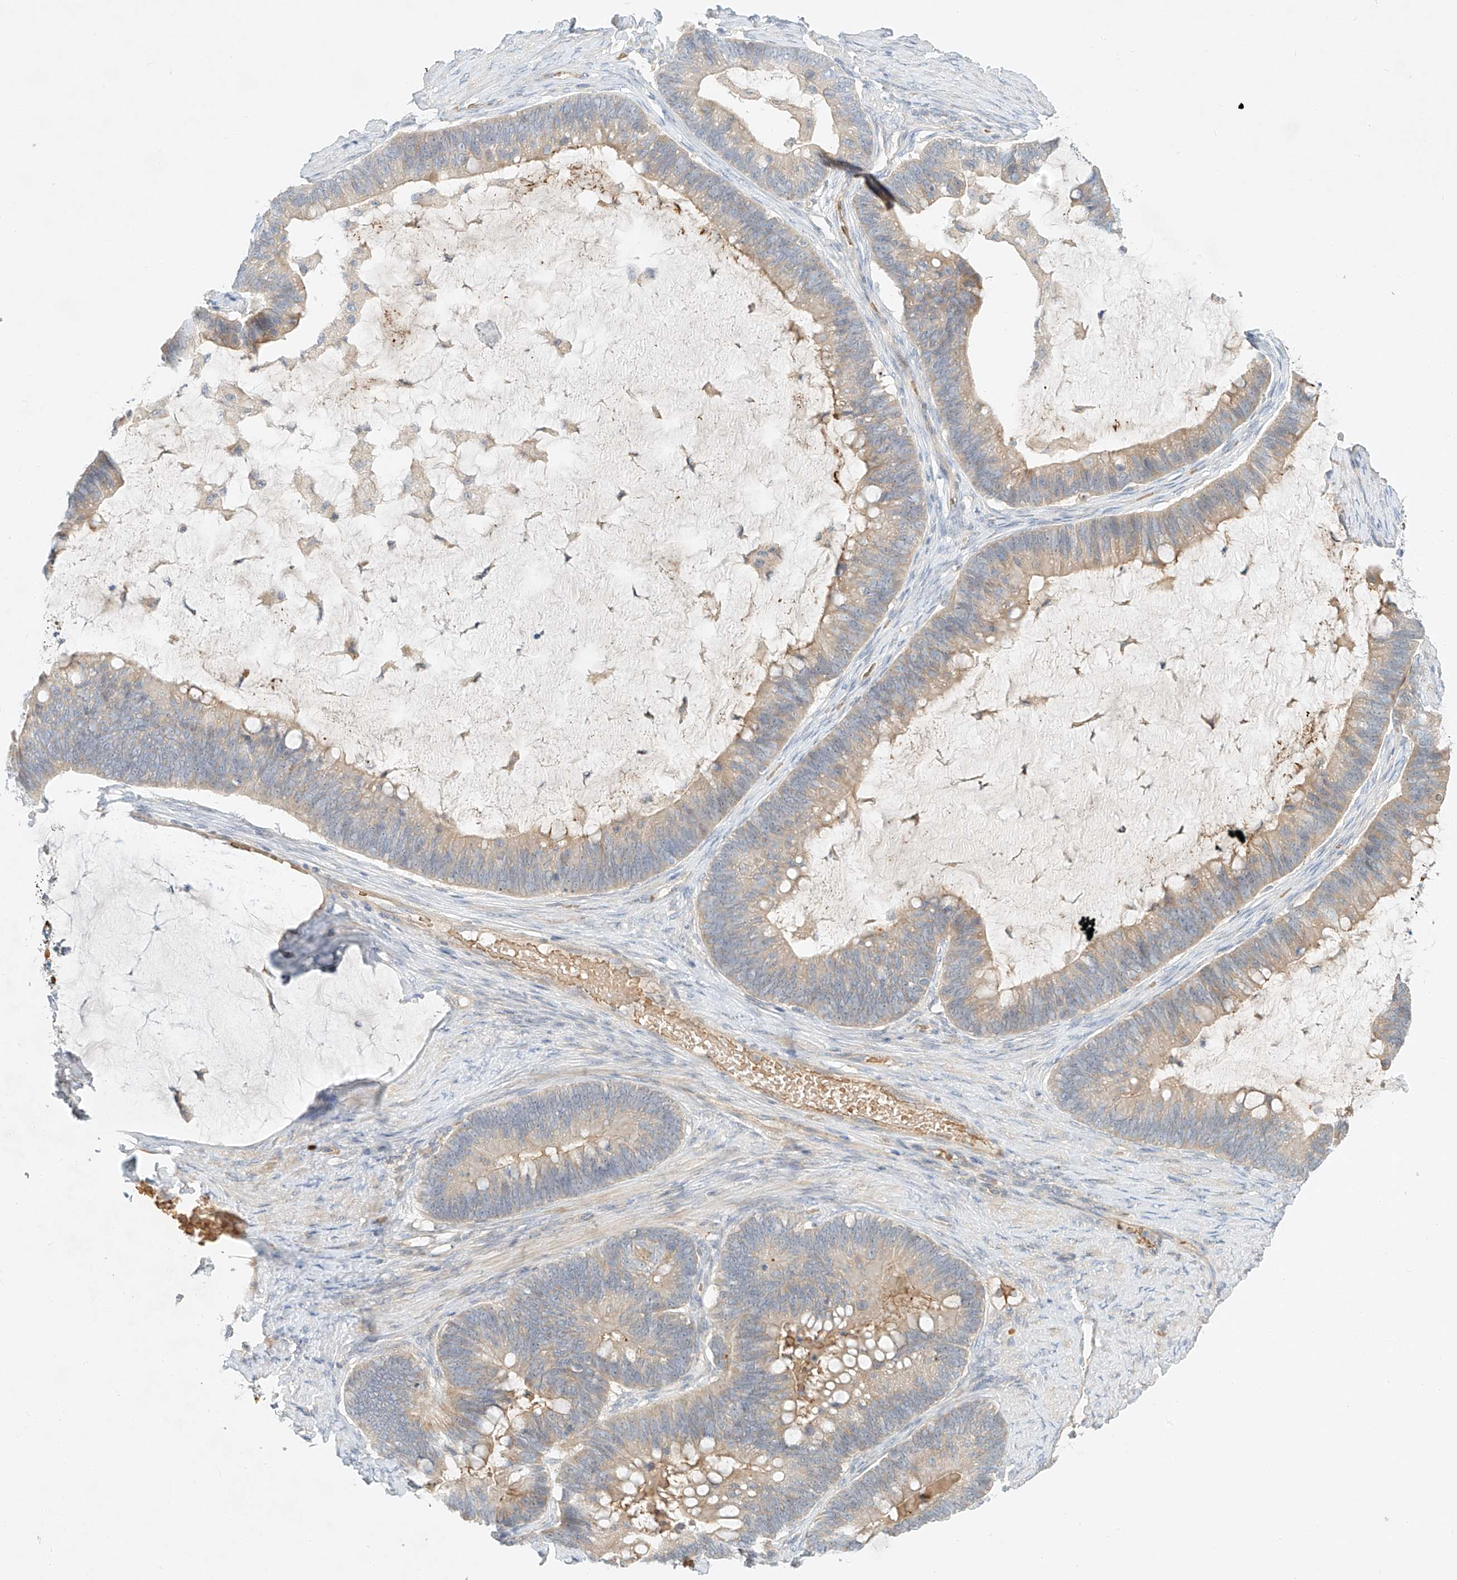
{"staining": {"intensity": "weak", "quantity": ">75%", "location": "cytoplasmic/membranous"}, "tissue": "ovarian cancer", "cell_type": "Tumor cells", "image_type": "cancer", "snomed": [{"axis": "morphology", "description": "Cystadenocarcinoma, mucinous, NOS"}, {"axis": "topography", "description": "Ovary"}], "caption": "IHC photomicrograph of neoplastic tissue: mucinous cystadenocarcinoma (ovarian) stained using IHC reveals low levels of weak protein expression localized specifically in the cytoplasmic/membranous of tumor cells, appearing as a cytoplasmic/membranous brown color.", "gene": "SYTL3", "patient": {"sex": "female", "age": 61}}